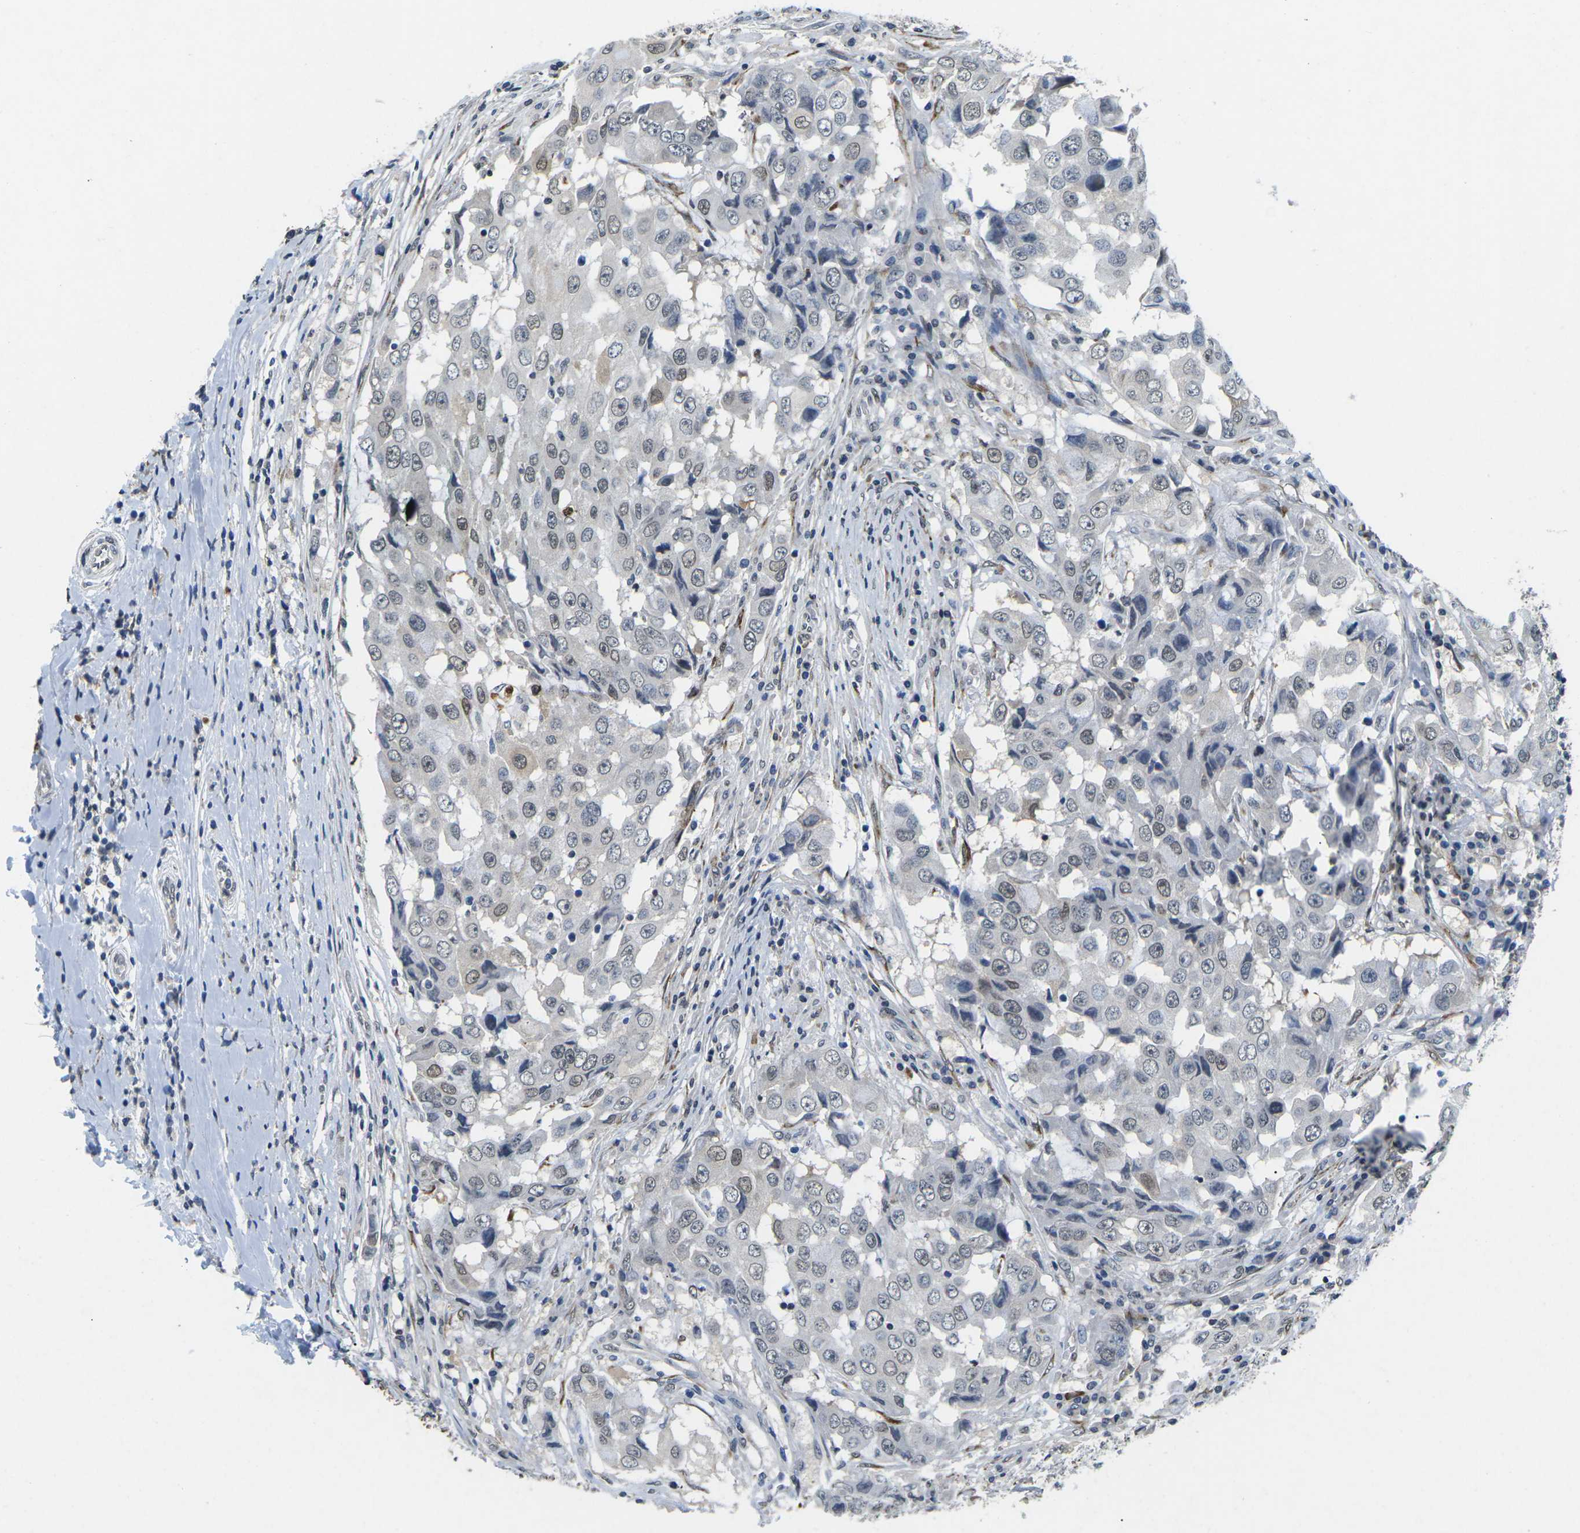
{"staining": {"intensity": "weak", "quantity": "<25%", "location": "cytoplasmic/membranous,nuclear"}, "tissue": "breast cancer", "cell_type": "Tumor cells", "image_type": "cancer", "snomed": [{"axis": "morphology", "description": "Duct carcinoma"}, {"axis": "topography", "description": "Breast"}], "caption": "Tumor cells are negative for brown protein staining in infiltrating ductal carcinoma (breast).", "gene": "SCNN1B", "patient": {"sex": "female", "age": 27}}